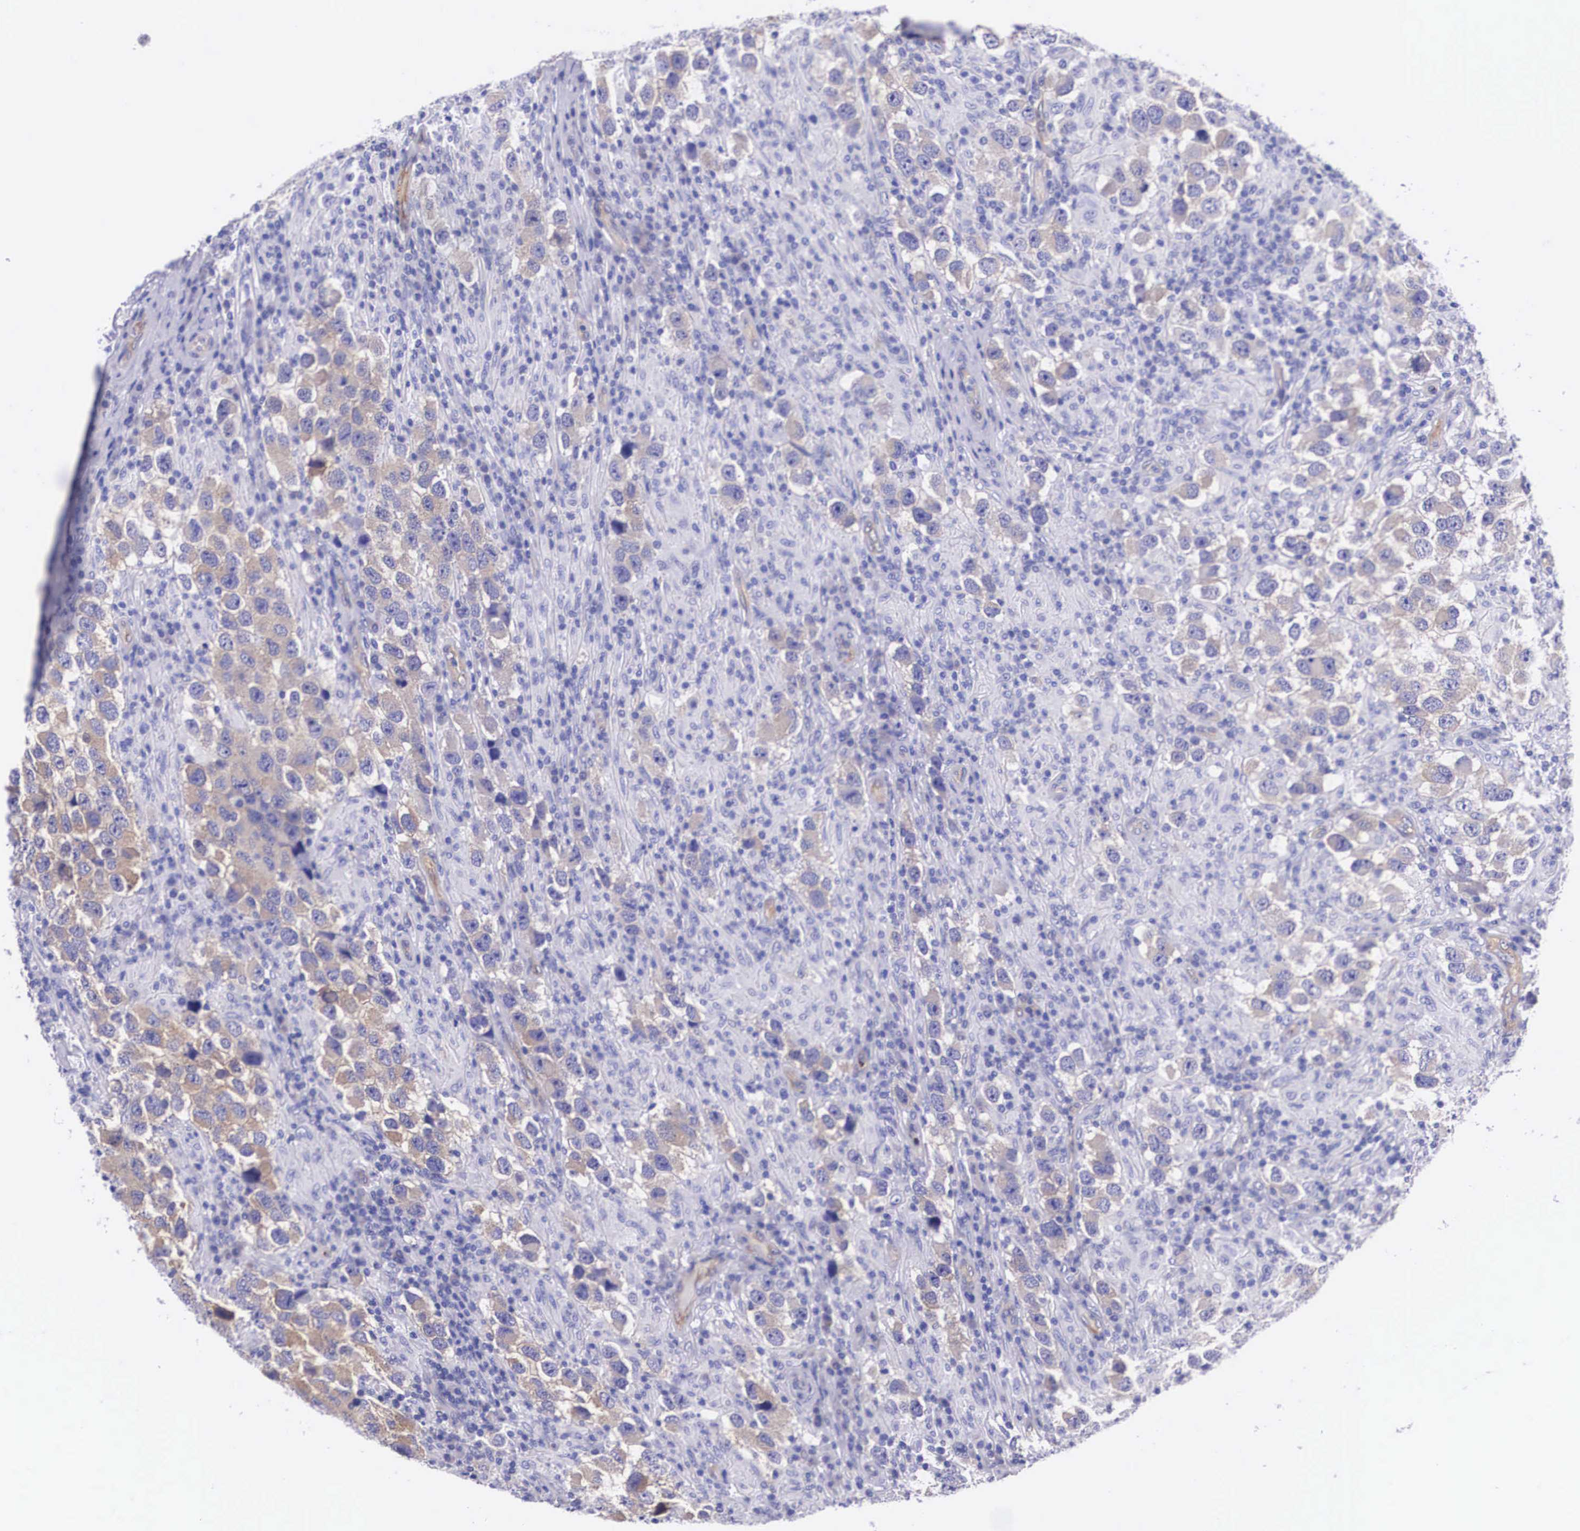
{"staining": {"intensity": "weak", "quantity": "25%-75%", "location": "cytoplasmic/membranous"}, "tissue": "testis cancer", "cell_type": "Tumor cells", "image_type": "cancer", "snomed": [{"axis": "morphology", "description": "Carcinoma, Embryonal, NOS"}, {"axis": "topography", "description": "Testis"}], "caption": "IHC histopathology image of human embryonal carcinoma (testis) stained for a protein (brown), which shows low levels of weak cytoplasmic/membranous staining in about 25%-75% of tumor cells.", "gene": "BCAR1", "patient": {"sex": "male", "age": 21}}